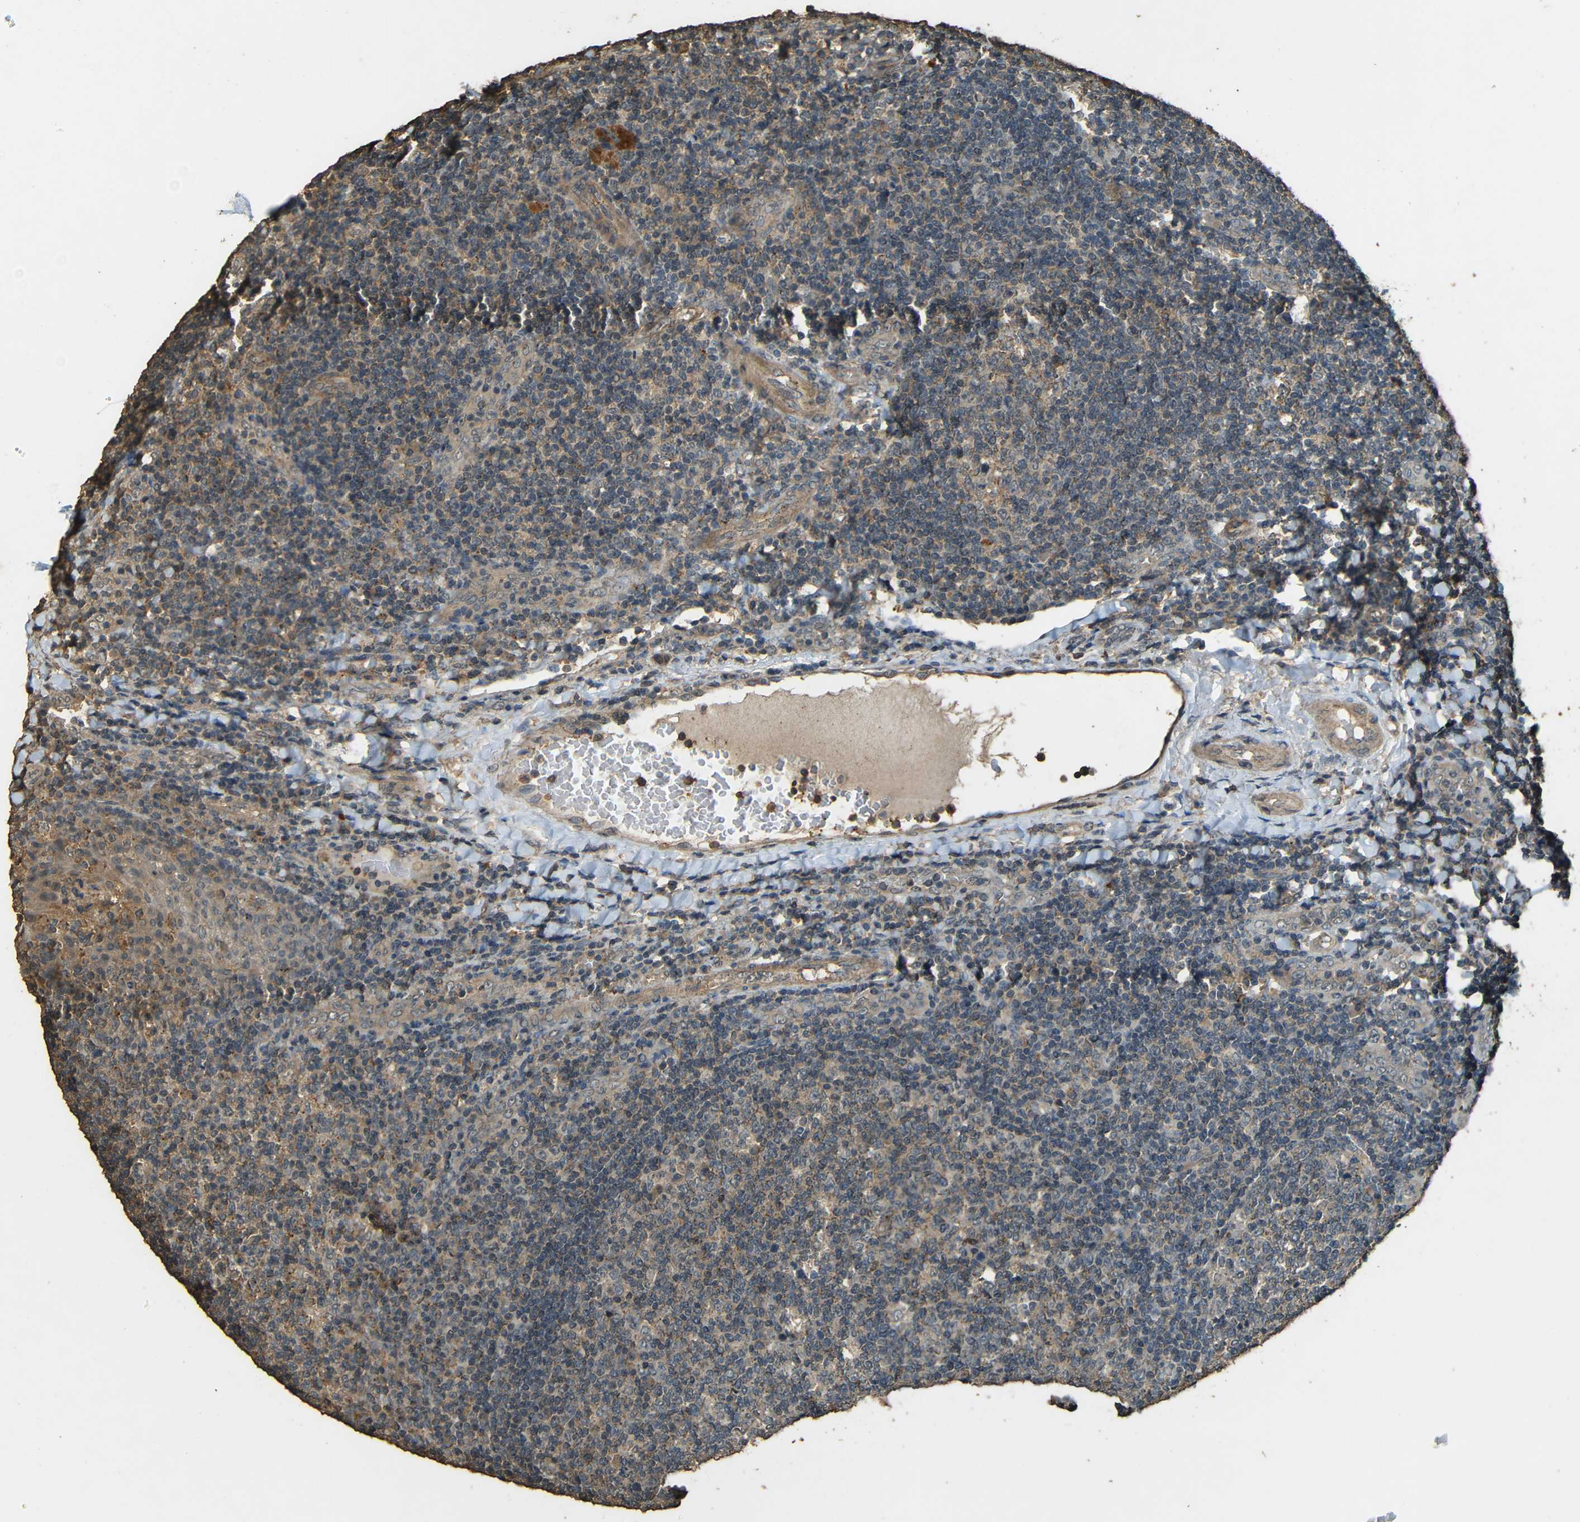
{"staining": {"intensity": "weak", "quantity": "25%-75%", "location": "cytoplasmic/membranous"}, "tissue": "tonsil", "cell_type": "Germinal center cells", "image_type": "normal", "snomed": [{"axis": "morphology", "description": "Normal tissue, NOS"}, {"axis": "topography", "description": "Tonsil"}], "caption": "Immunohistochemistry (IHC) of benign tonsil reveals low levels of weak cytoplasmic/membranous positivity in about 25%-75% of germinal center cells.", "gene": "PDE5A", "patient": {"sex": "male", "age": 17}}